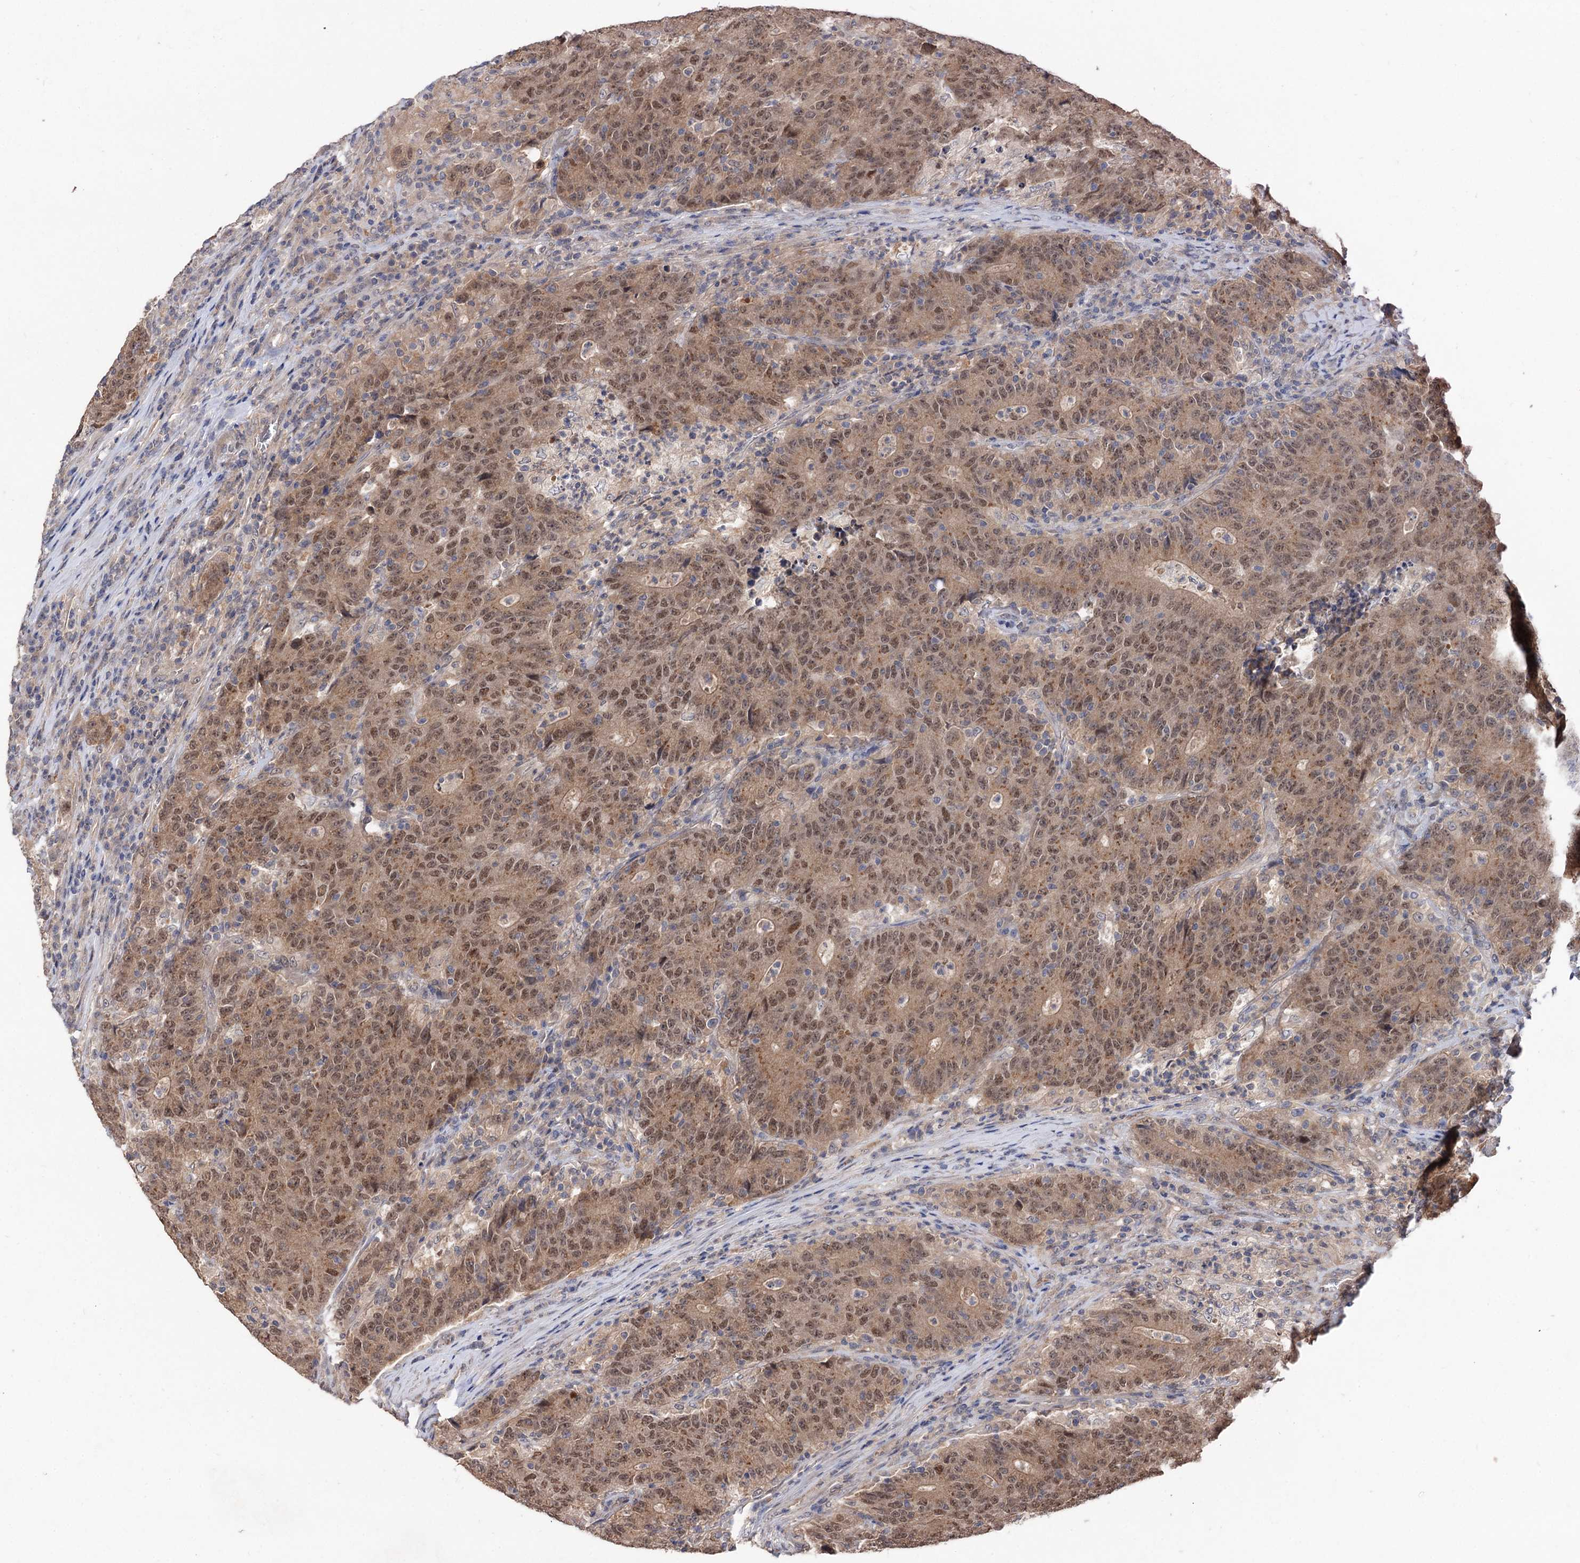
{"staining": {"intensity": "moderate", "quantity": ">75%", "location": "cytoplasmic/membranous,nuclear"}, "tissue": "colorectal cancer", "cell_type": "Tumor cells", "image_type": "cancer", "snomed": [{"axis": "morphology", "description": "Adenocarcinoma, NOS"}, {"axis": "topography", "description": "Colon"}], "caption": "Colorectal cancer tissue exhibits moderate cytoplasmic/membranous and nuclear staining in about >75% of tumor cells", "gene": "NUDCD2", "patient": {"sex": "female", "age": 75}}